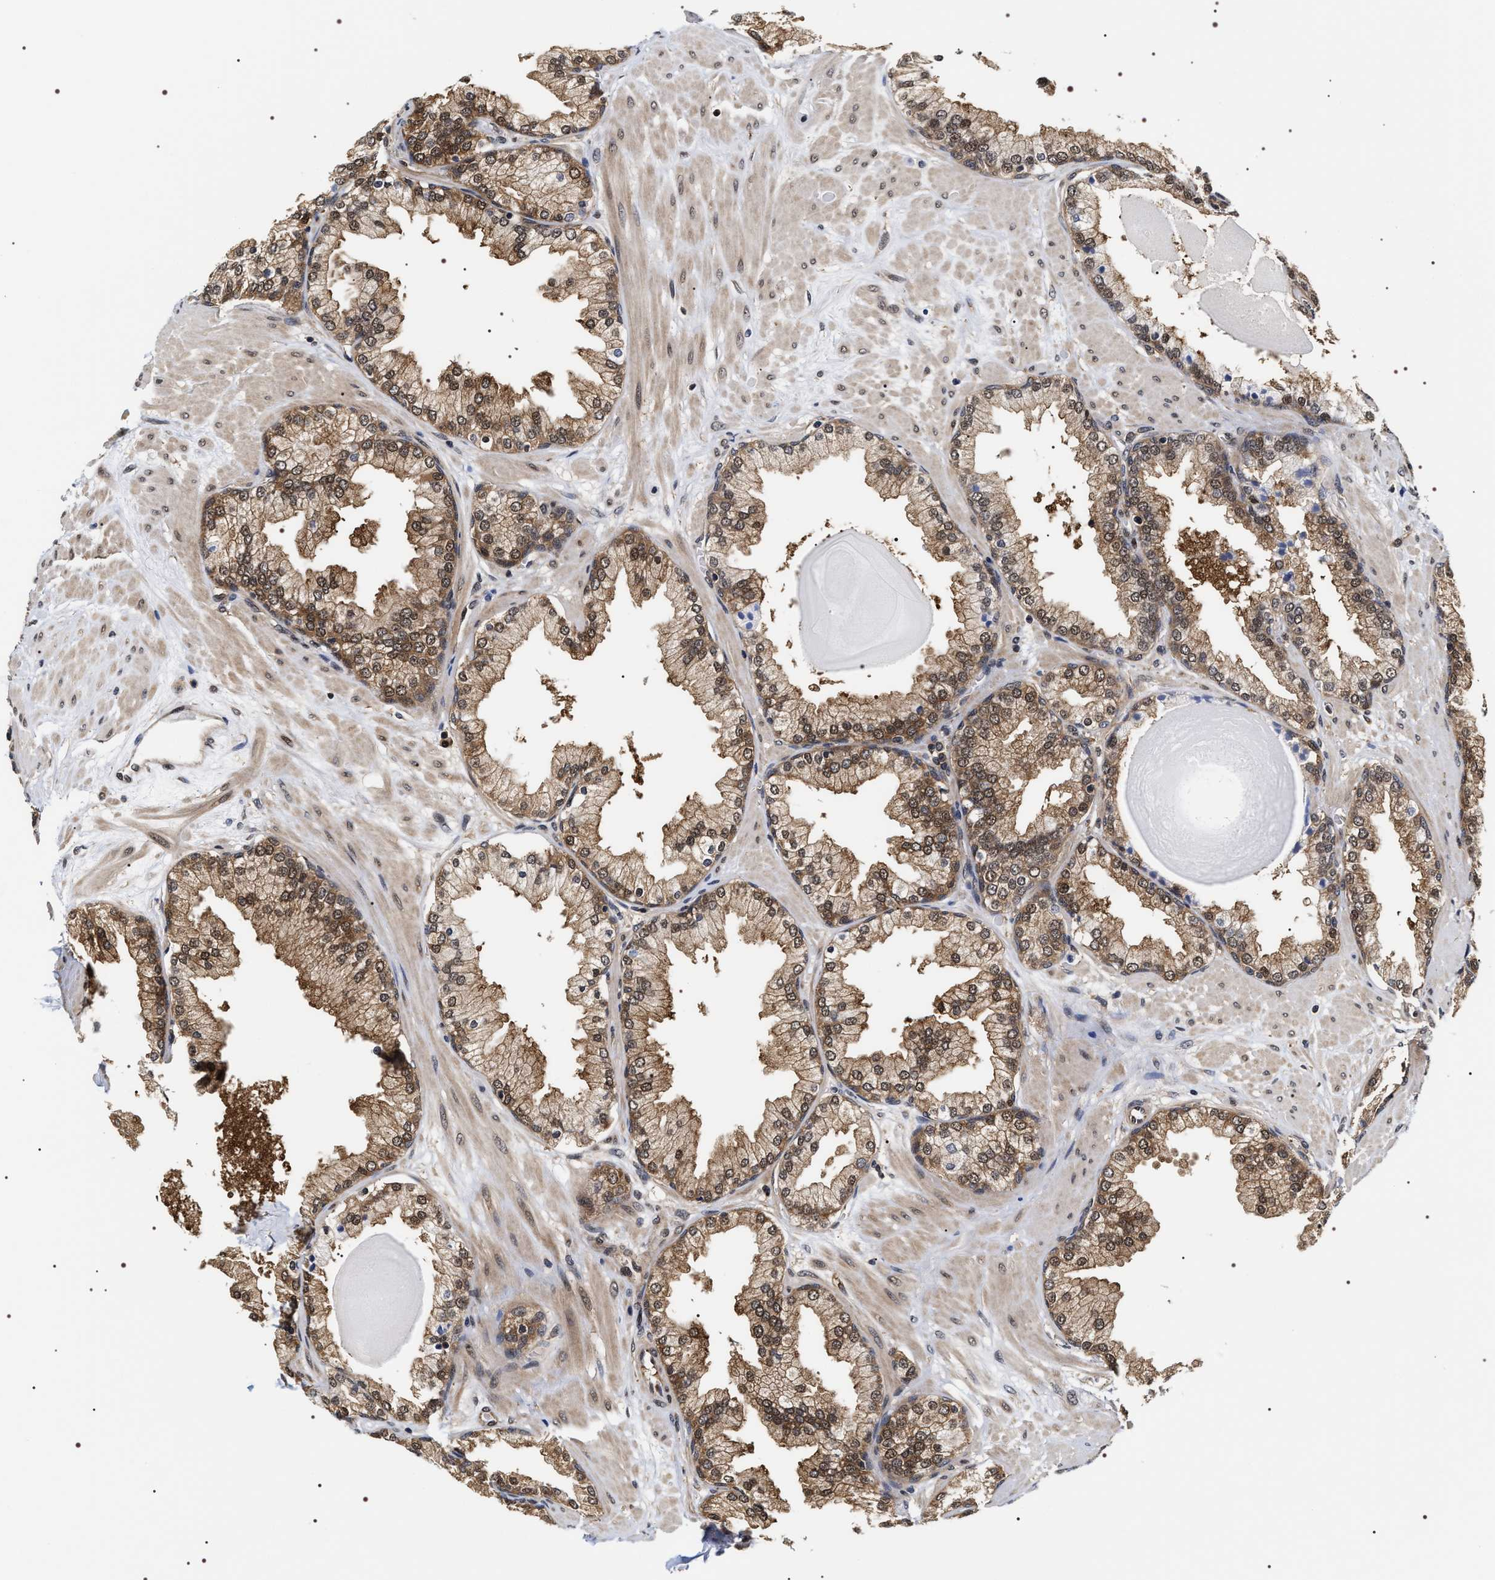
{"staining": {"intensity": "moderate", "quantity": ">75%", "location": "cytoplasmic/membranous,nuclear"}, "tissue": "prostate", "cell_type": "Glandular cells", "image_type": "normal", "snomed": [{"axis": "morphology", "description": "Normal tissue, NOS"}, {"axis": "topography", "description": "Prostate"}], "caption": "Immunohistochemical staining of normal prostate exhibits moderate cytoplasmic/membranous,nuclear protein expression in about >75% of glandular cells.", "gene": "BAG6", "patient": {"sex": "male", "age": 51}}